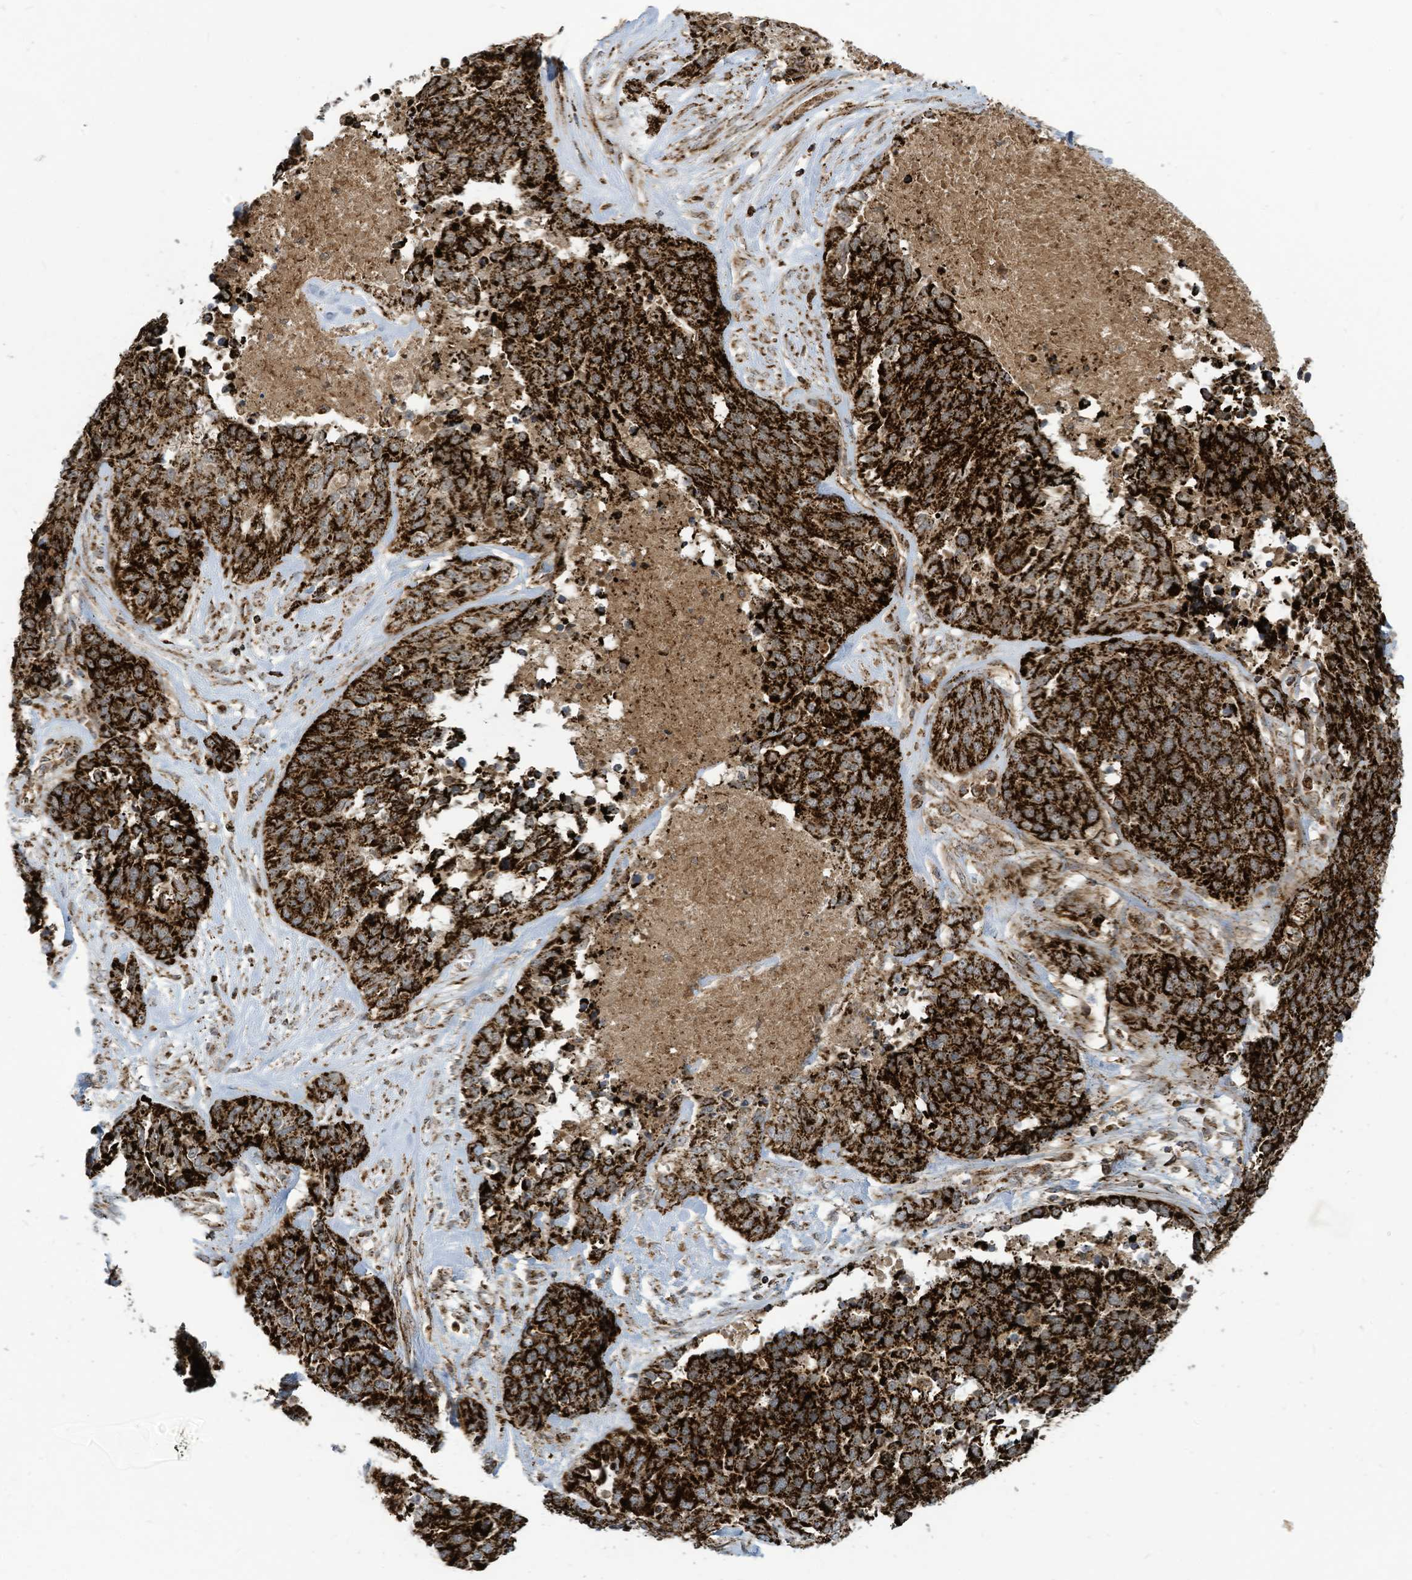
{"staining": {"intensity": "strong", "quantity": ">75%", "location": "cytoplasmic/membranous"}, "tissue": "ovarian cancer", "cell_type": "Tumor cells", "image_type": "cancer", "snomed": [{"axis": "morphology", "description": "Cystadenocarcinoma, serous, NOS"}, {"axis": "topography", "description": "Ovary"}], "caption": "Immunohistochemical staining of human ovarian serous cystadenocarcinoma displays strong cytoplasmic/membranous protein expression in about >75% of tumor cells.", "gene": "COX10", "patient": {"sex": "female", "age": 44}}